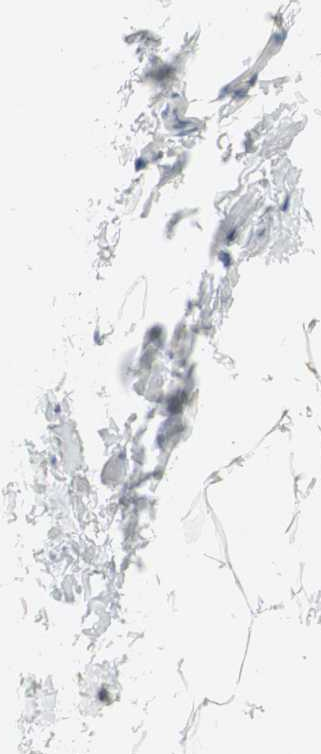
{"staining": {"intensity": "negative", "quantity": "none", "location": "none"}, "tissue": "adipose tissue", "cell_type": "Adipocytes", "image_type": "normal", "snomed": [{"axis": "morphology", "description": "Normal tissue, NOS"}, {"axis": "topography", "description": "Vascular tissue"}], "caption": "High power microscopy micrograph of an immunohistochemistry (IHC) micrograph of normal adipose tissue, revealing no significant positivity in adipocytes.", "gene": "CCM2L", "patient": {"sex": "male", "age": 41}}